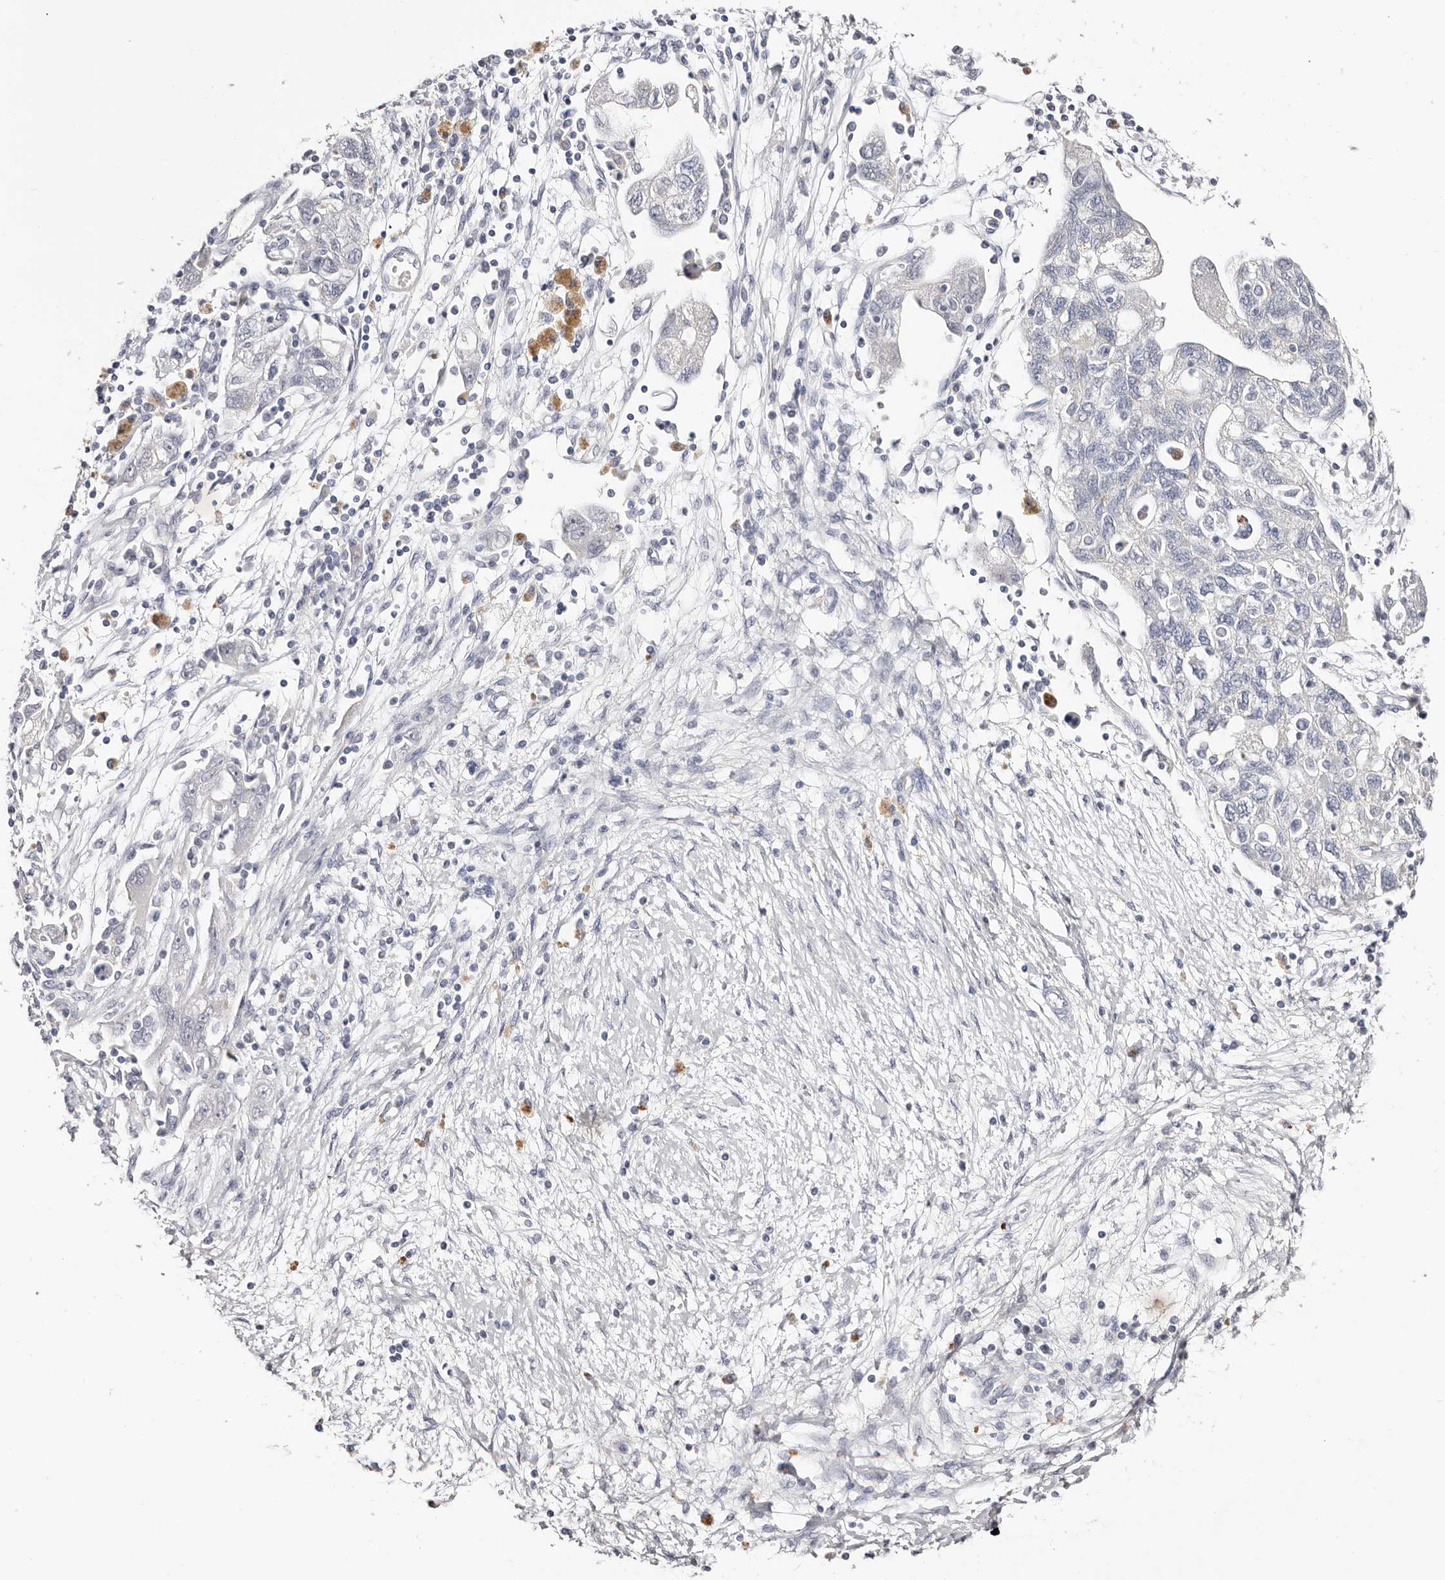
{"staining": {"intensity": "negative", "quantity": "none", "location": "none"}, "tissue": "ovarian cancer", "cell_type": "Tumor cells", "image_type": "cancer", "snomed": [{"axis": "morphology", "description": "Carcinoma, NOS"}, {"axis": "morphology", "description": "Cystadenocarcinoma, serous, NOS"}, {"axis": "topography", "description": "Ovary"}], "caption": "Tumor cells are negative for brown protein staining in carcinoma (ovarian). (DAB (3,3'-diaminobenzidine) immunohistochemistry (IHC), high magnification).", "gene": "AKNAD1", "patient": {"sex": "female", "age": 69}}